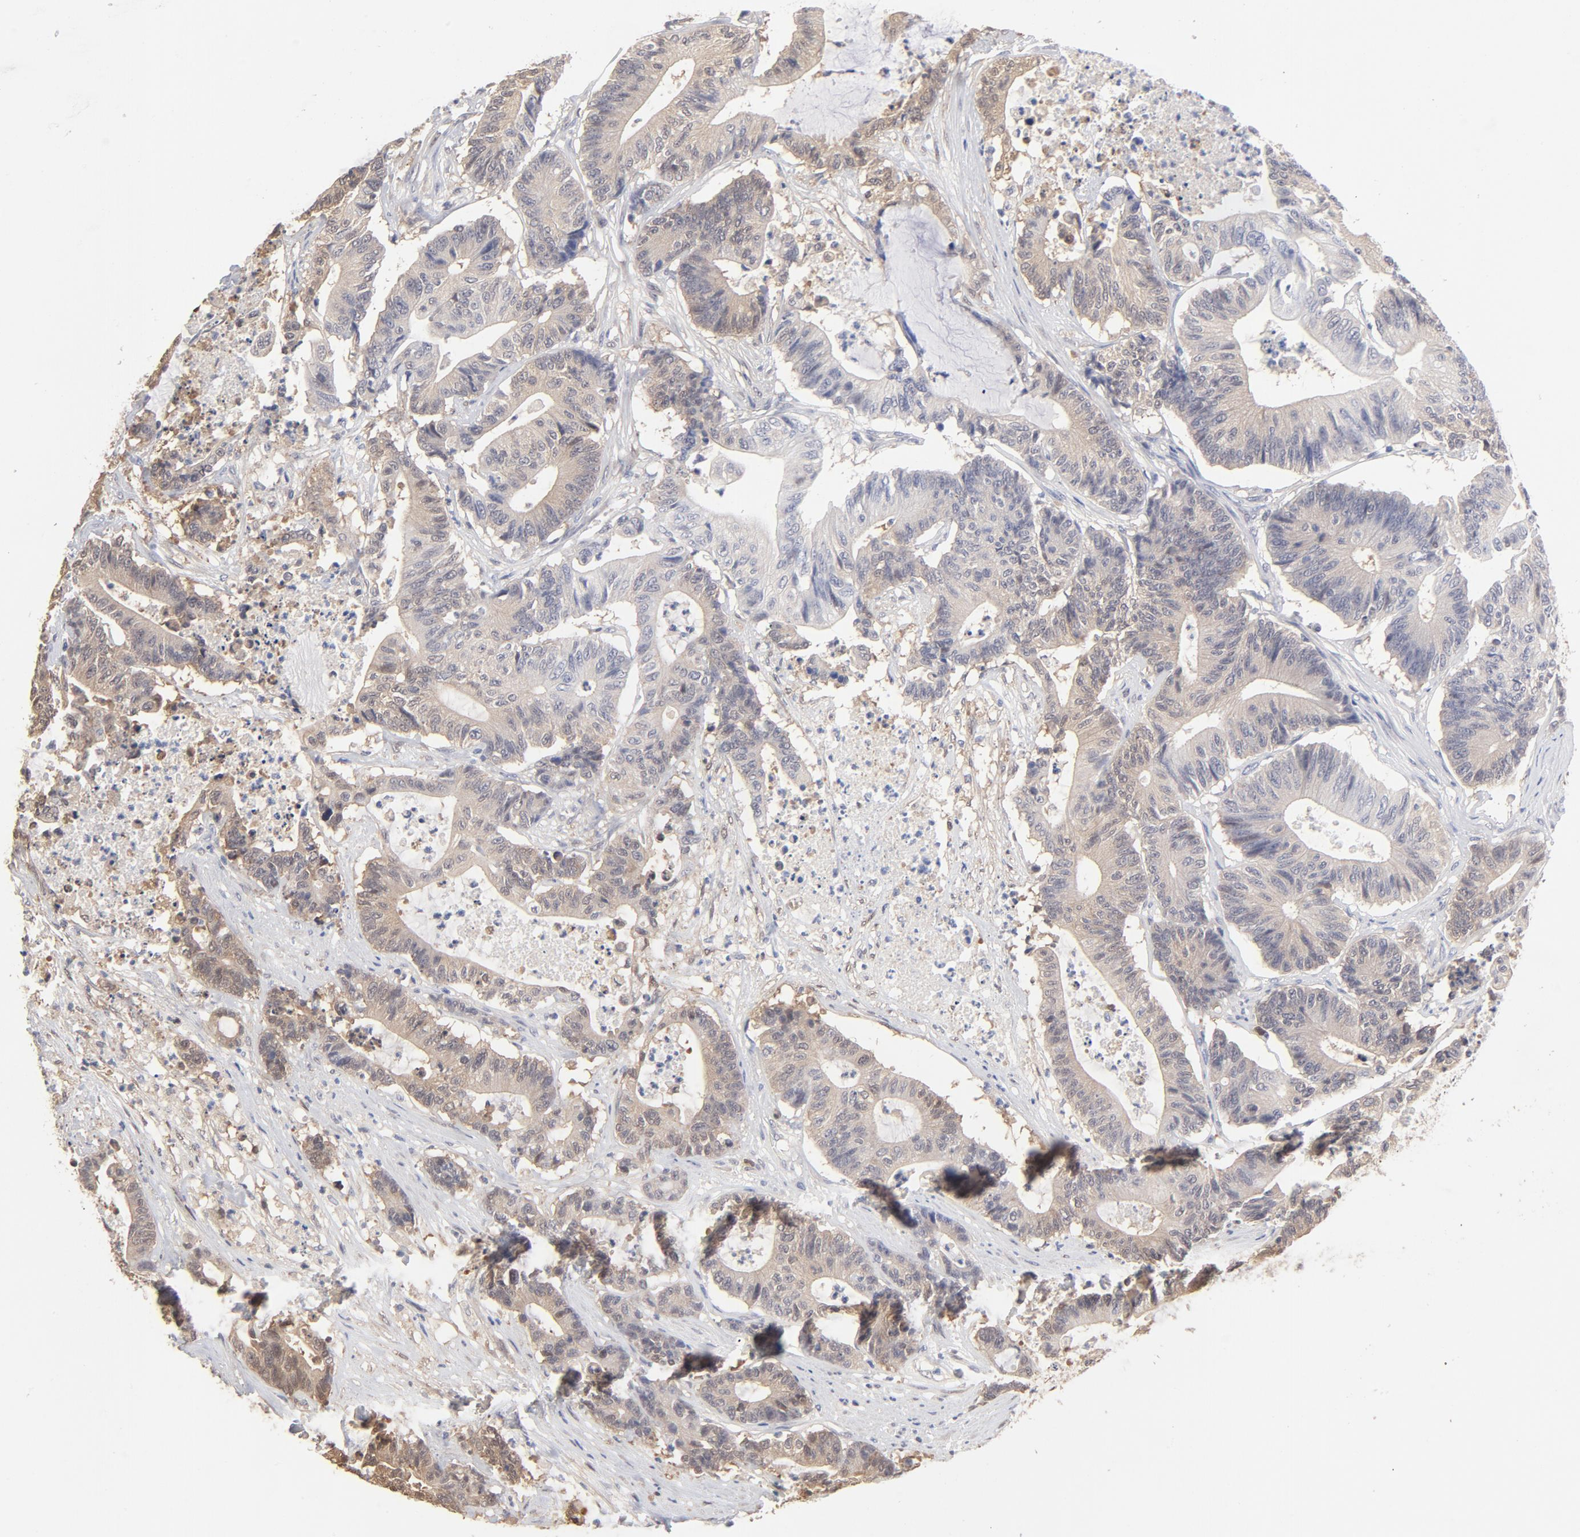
{"staining": {"intensity": "moderate", "quantity": "25%-75%", "location": "cytoplasmic/membranous"}, "tissue": "colorectal cancer", "cell_type": "Tumor cells", "image_type": "cancer", "snomed": [{"axis": "morphology", "description": "Adenocarcinoma, NOS"}, {"axis": "topography", "description": "Colon"}], "caption": "Immunohistochemistry histopathology image of neoplastic tissue: colorectal cancer (adenocarcinoma) stained using immunohistochemistry (IHC) exhibits medium levels of moderate protein expression localized specifically in the cytoplasmic/membranous of tumor cells, appearing as a cytoplasmic/membranous brown color.", "gene": "MIF", "patient": {"sex": "female", "age": 84}}